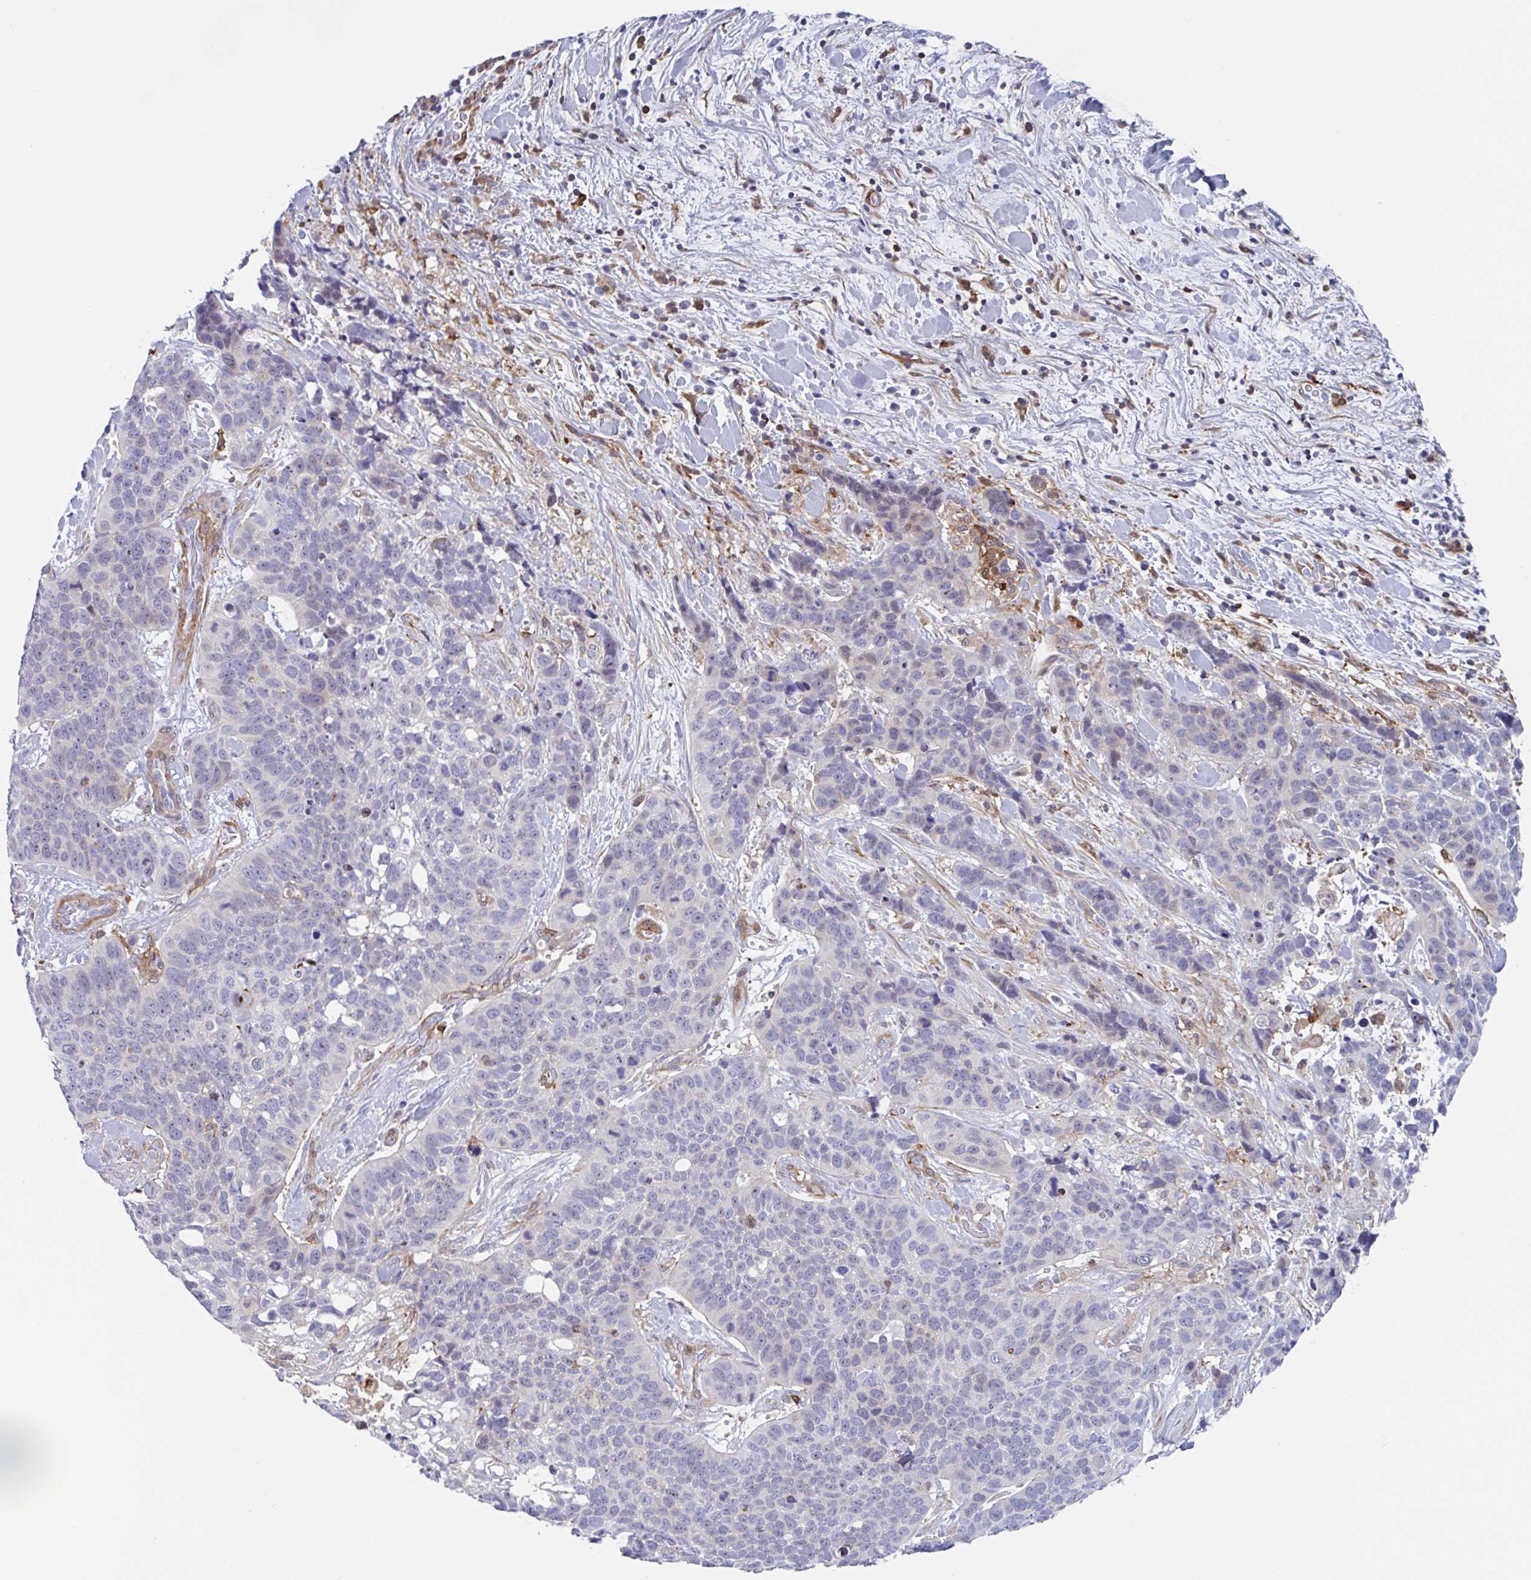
{"staining": {"intensity": "negative", "quantity": "none", "location": "none"}, "tissue": "lung cancer", "cell_type": "Tumor cells", "image_type": "cancer", "snomed": [{"axis": "morphology", "description": "Squamous cell carcinoma, NOS"}, {"axis": "topography", "description": "Lung"}], "caption": "Immunohistochemistry of lung squamous cell carcinoma demonstrates no positivity in tumor cells.", "gene": "EFHD1", "patient": {"sex": "male", "age": 62}}